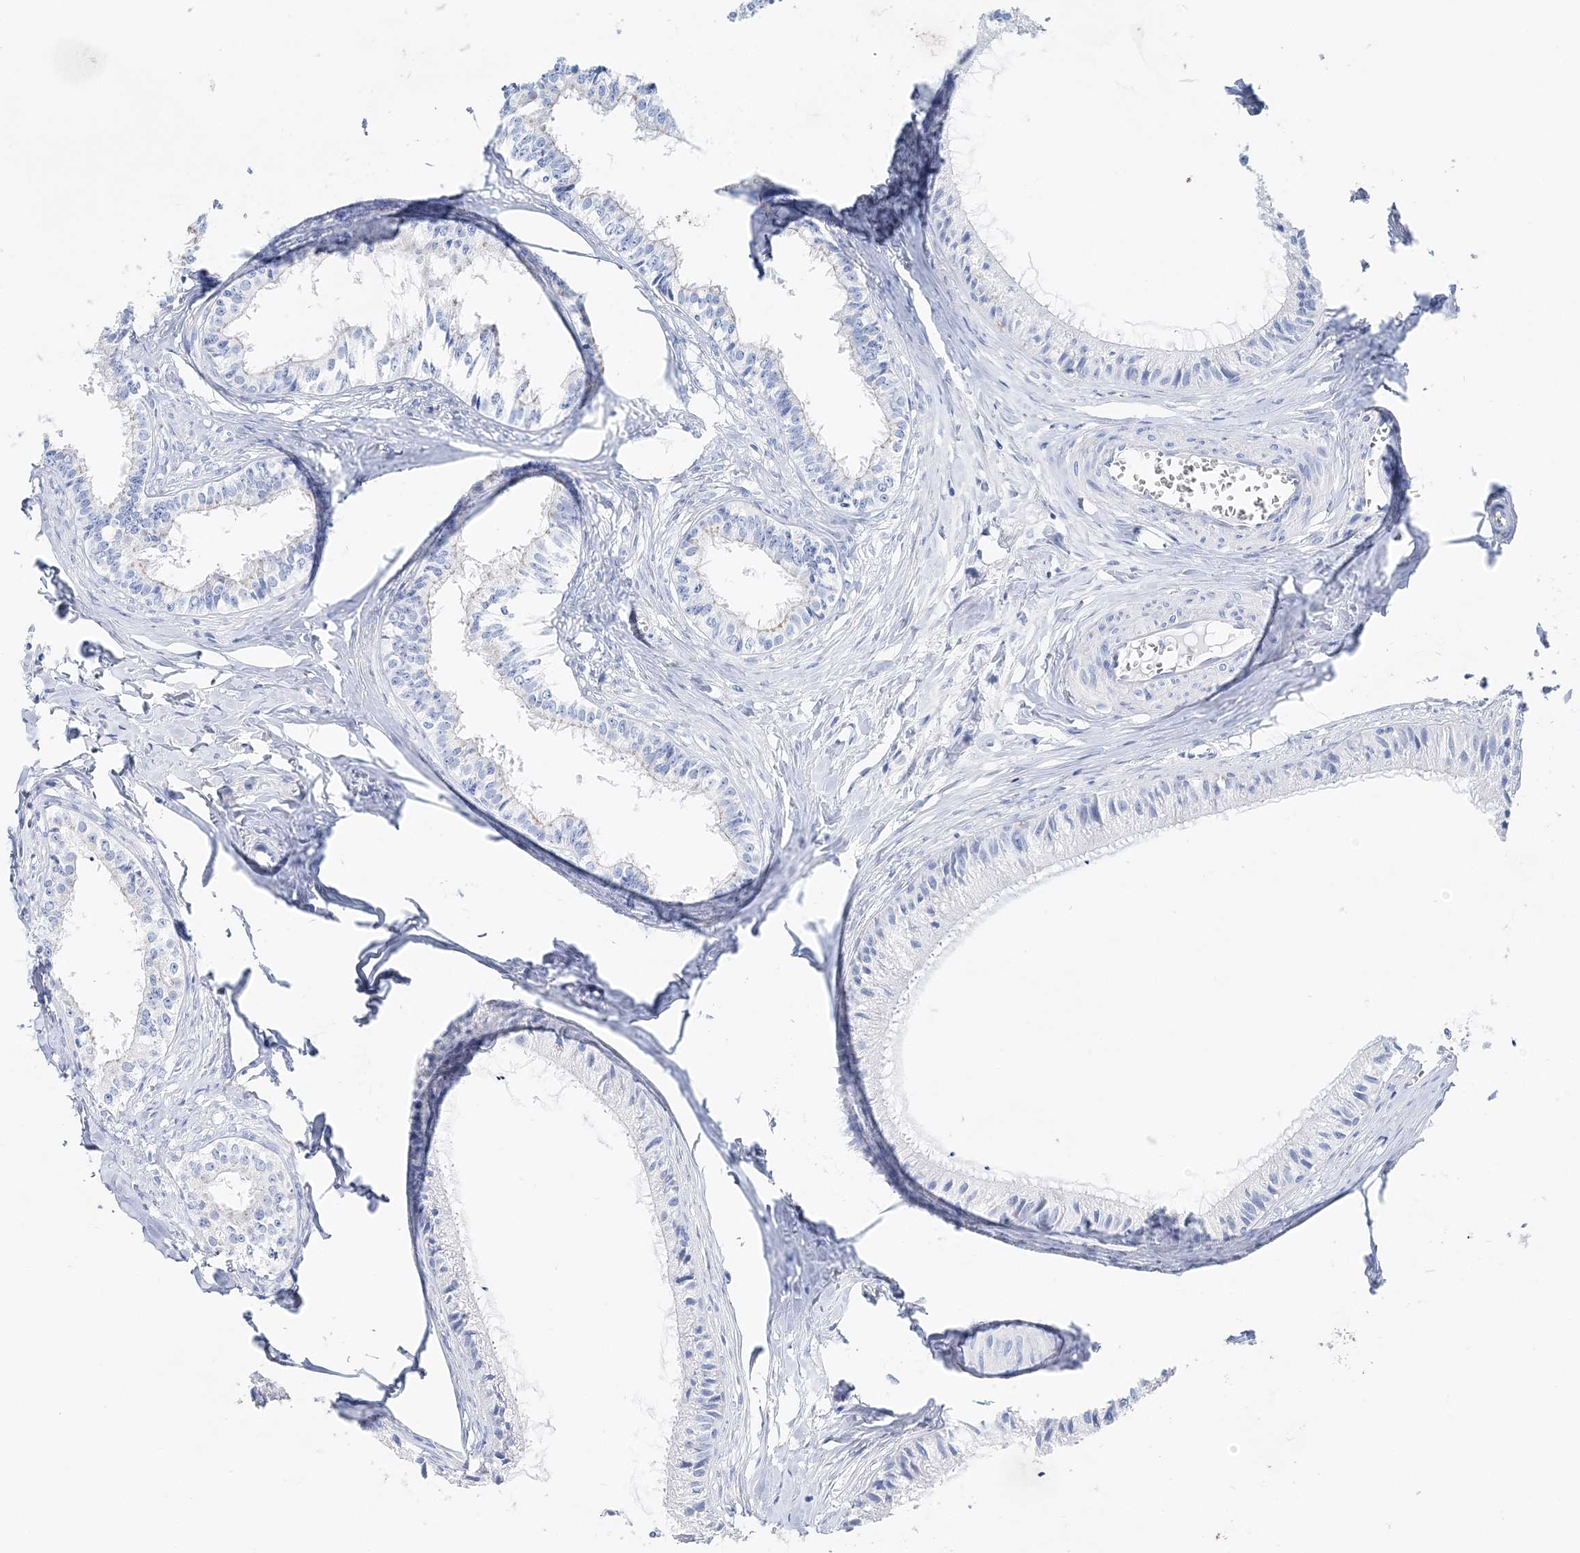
{"staining": {"intensity": "negative", "quantity": "none", "location": "none"}, "tissue": "epididymis", "cell_type": "Glandular cells", "image_type": "normal", "snomed": [{"axis": "morphology", "description": "Normal tissue, NOS"}, {"axis": "topography", "description": "Epididymis"}], "caption": "The micrograph reveals no significant positivity in glandular cells of epididymis. Nuclei are stained in blue.", "gene": "TSPYL6", "patient": {"sex": "male", "age": 36}}